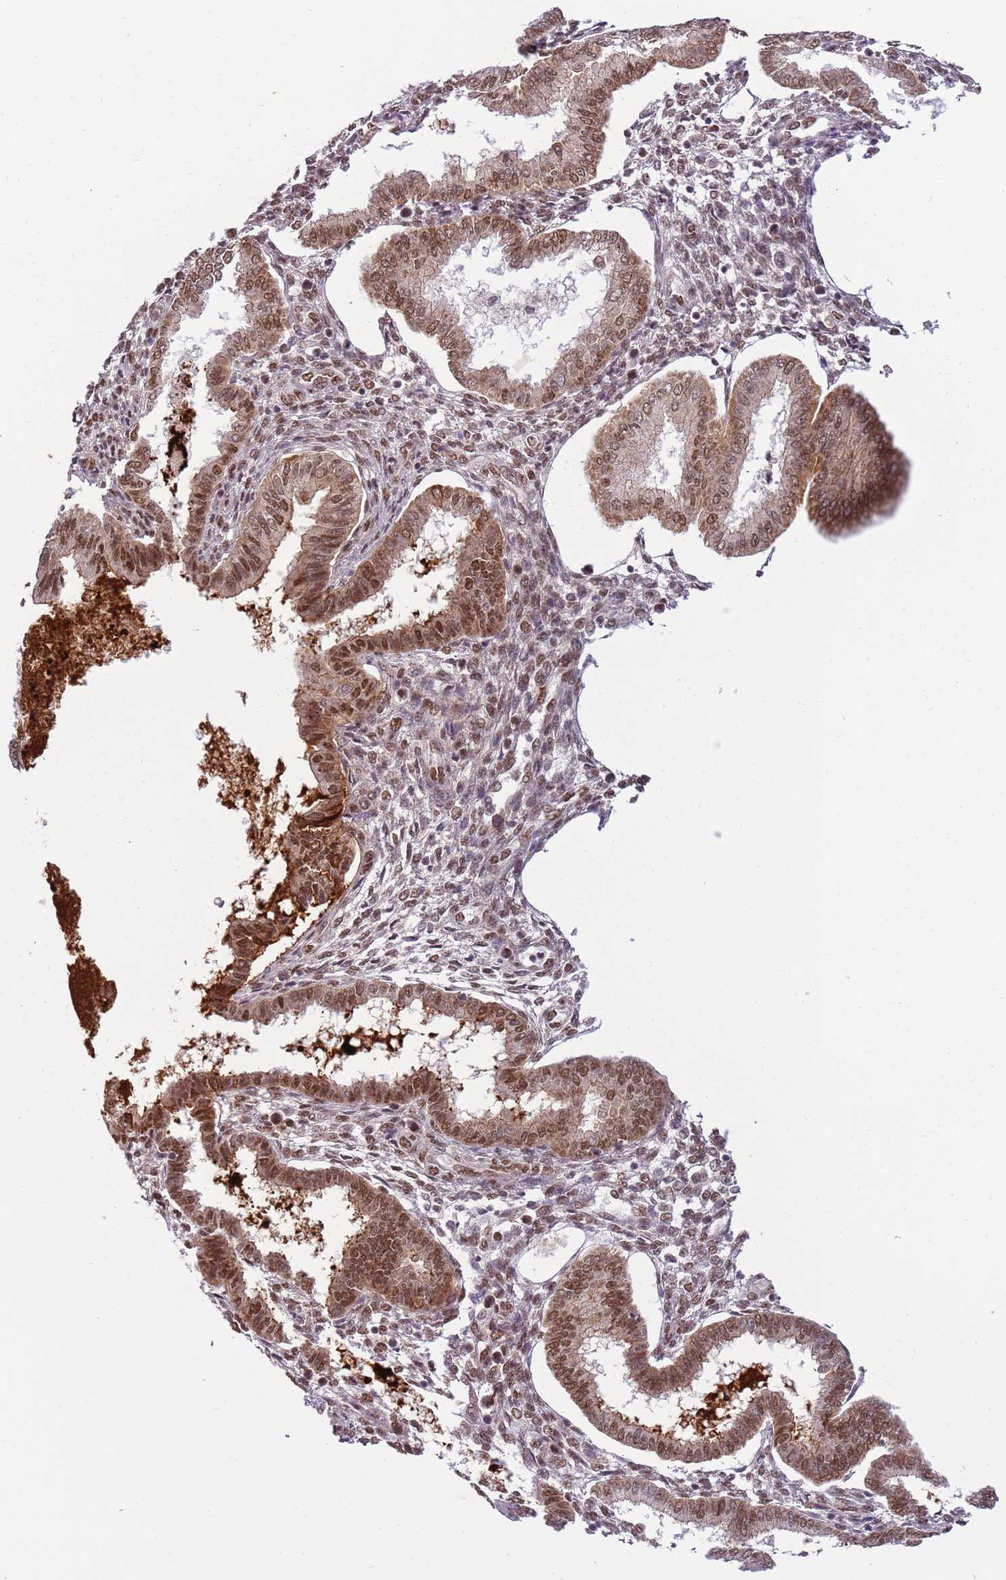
{"staining": {"intensity": "weak", "quantity": "<25%", "location": "nuclear"}, "tissue": "endometrium", "cell_type": "Cells in endometrial stroma", "image_type": "normal", "snomed": [{"axis": "morphology", "description": "Normal tissue, NOS"}, {"axis": "topography", "description": "Endometrium"}], "caption": "IHC image of normal endometrium: human endometrium stained with DAB (3,3'-diaminobenzidine) displays no significant protein positivity in cells in endometrial stroma.", "gene": "FAM120AOS", "patient": {"sex": "female", "age": 24}}